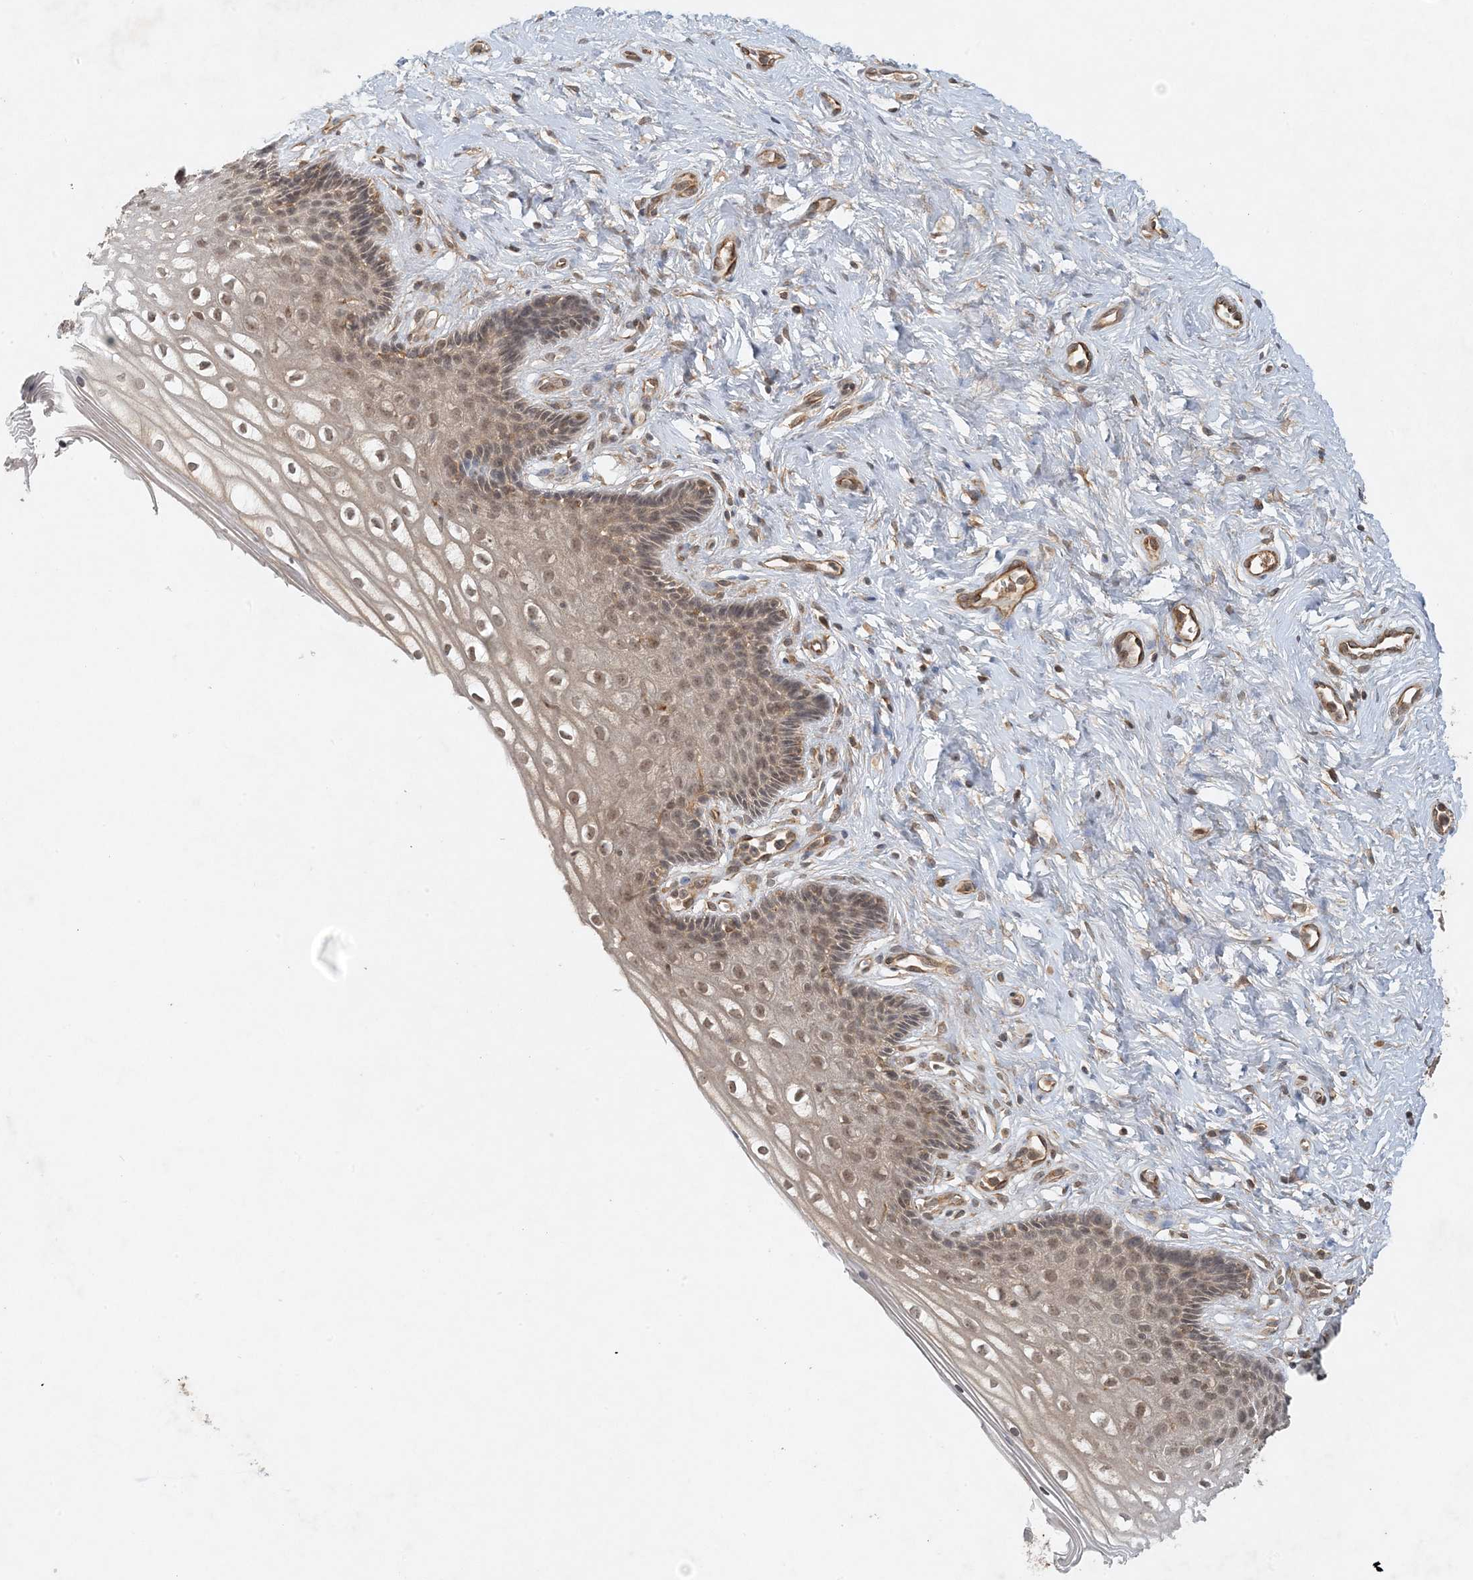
{"staining": {"intensity": "moderate", "quantity": "25%-75%", "location": "cytoplasmic/membranous"}, "tissue": "cervix", "cell_type": "Glandular cells", "image_type": "normal", "snomed": [{"axis": "morphology", "description": "Normal tissue, NOS"}, {"axis": "topography", "description": "Cervix"}], "caption": "Protein staining reveals moderate cytoplasmic/membranous expression in about 25%-75% of glandular cells in benign cervix.", "gene": "ZCCHC4", "patient": {"sex": "female", "age": 33}}